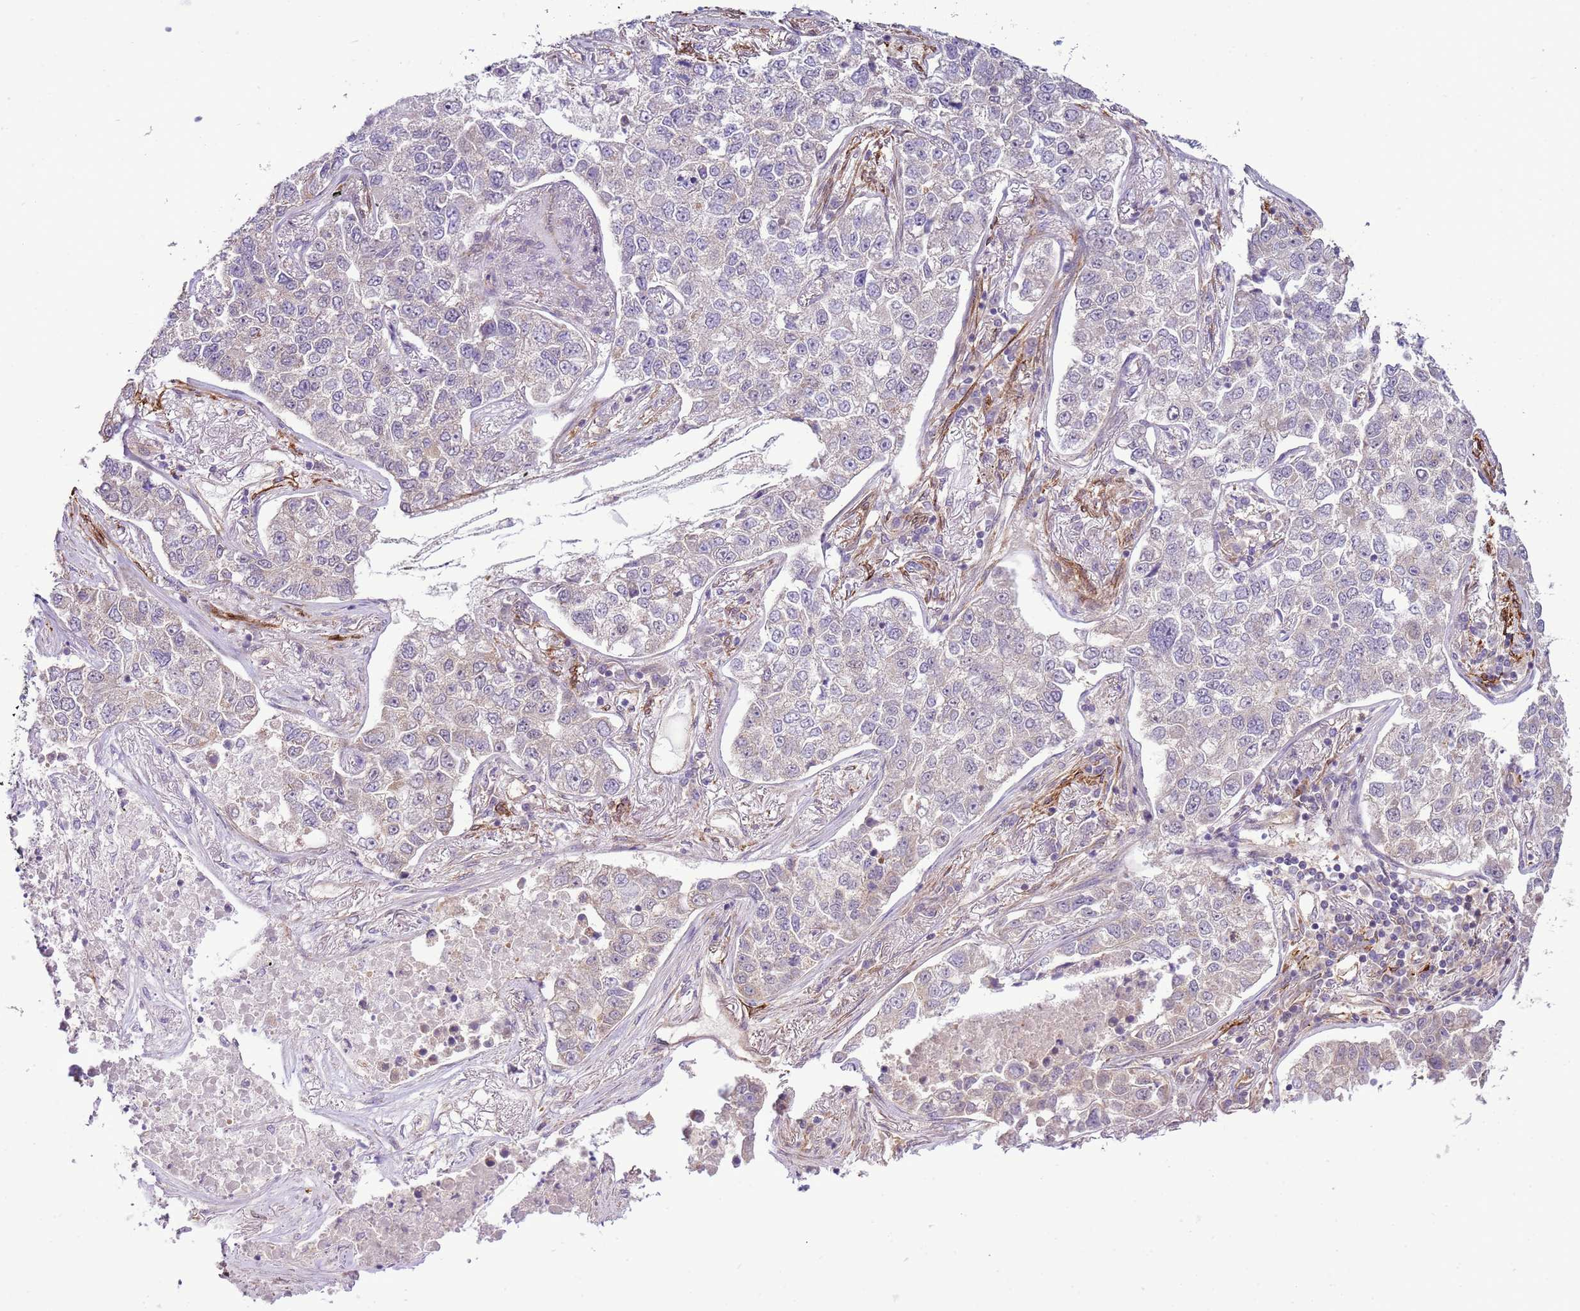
{"staining": {"intensity": "negative", "quantity": "none", "location": "none"}, "tissue": "lung cancer", "cell_type": "Tumor cells", "image_type": "cancer", "snomed": [{"axis": "morphology", "description": "Adenocarcinoma, NOS"}, {"axis": "topography", "description": "Lung"}], "caption": "This is an immunohistochemistry micrograph of lung cancer. There is no positivity in tumor cells.", "gene": "SCARA3", "patient": {"sex": "male", "age": 49}}